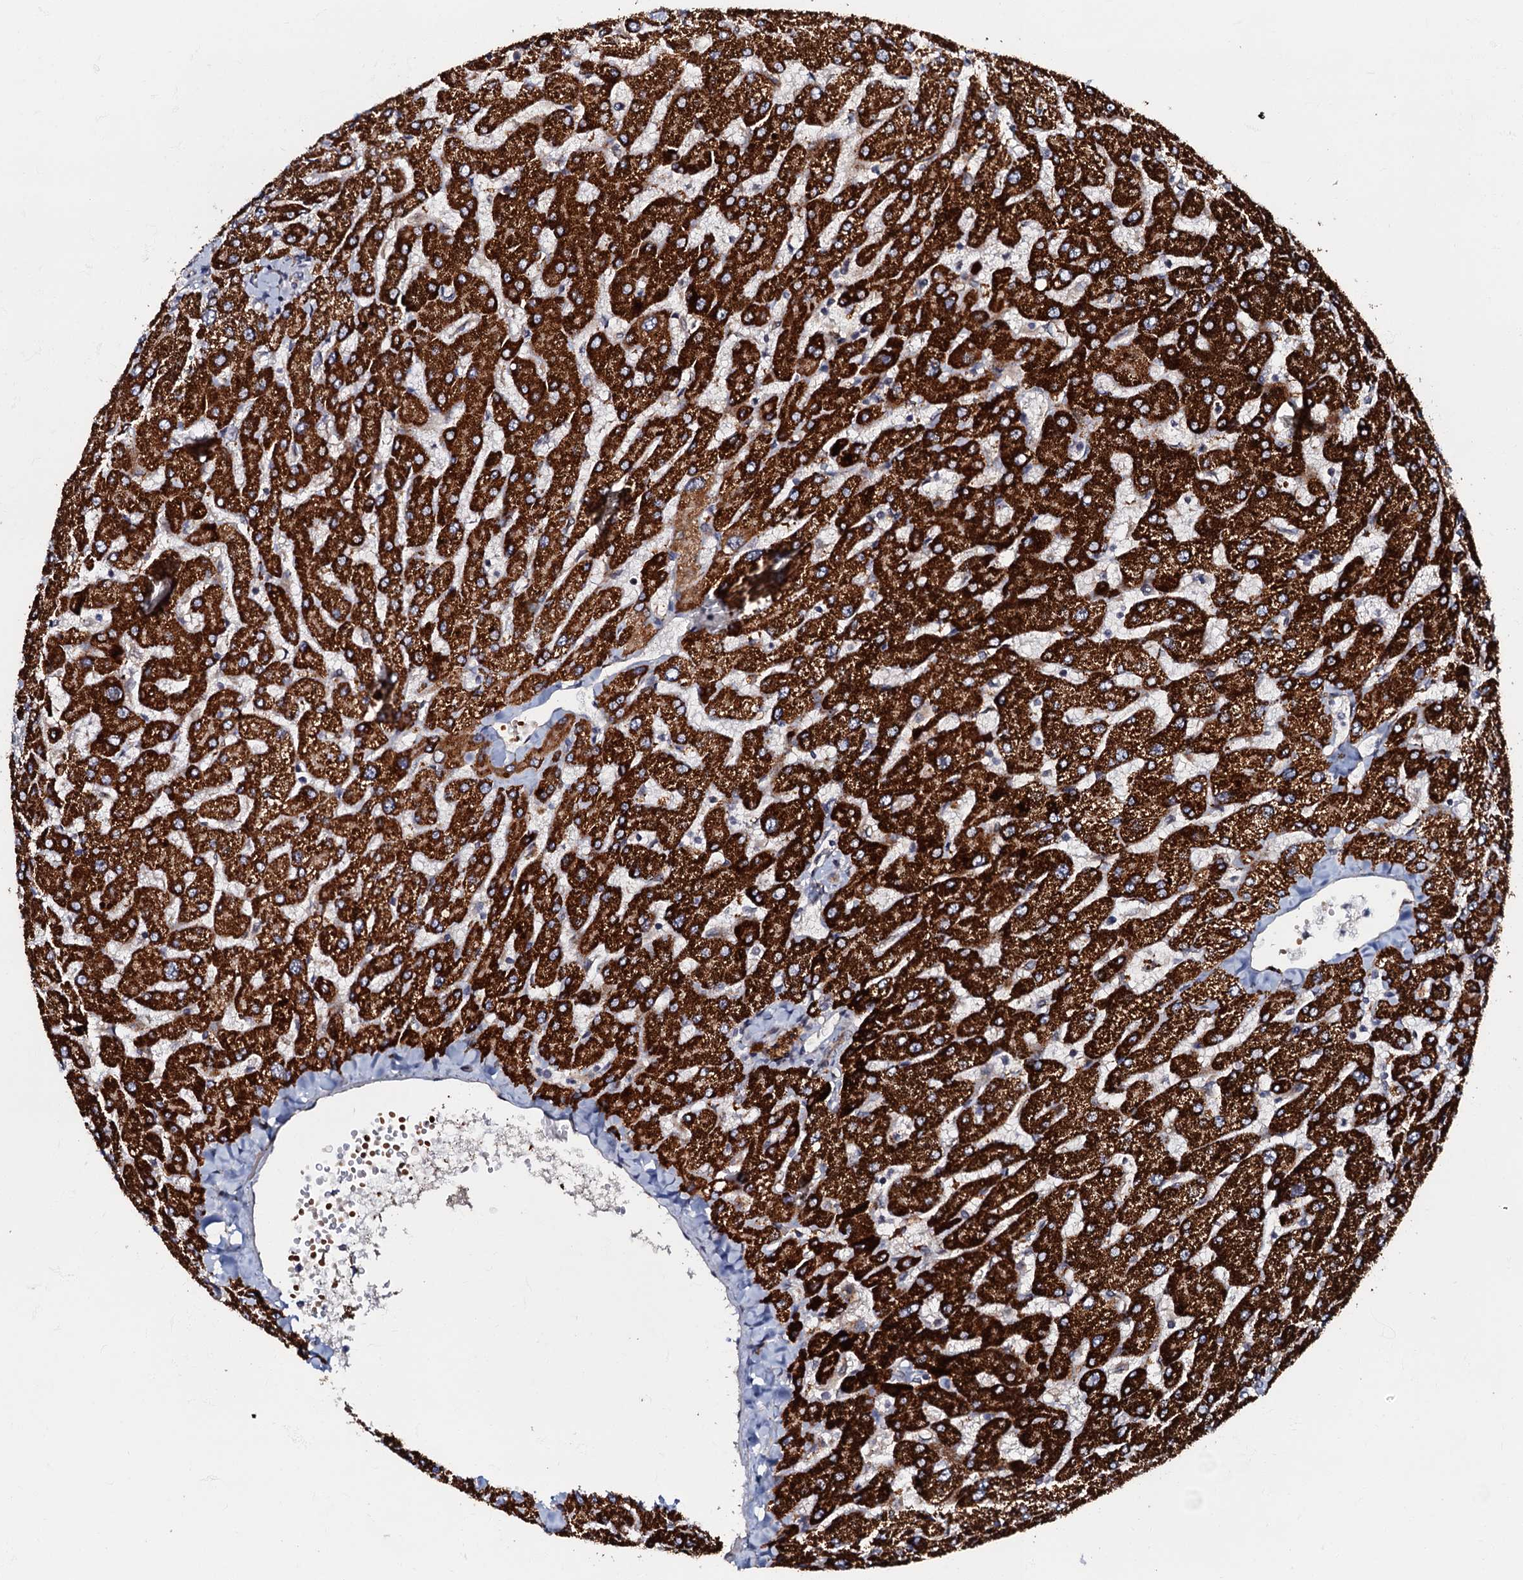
{"staining": {"intensity": "moderate", "quantity": "<25%", "location": "cytoplasmic/membranous"}, "tissue": "liver", "cell_type": "Cholangiocytes", "image_type": "normal", "snomed": [{"axis": "morphology", "description": "Normal tissue, NOS"}, {"axis": "topography", "description": "Liver"}], "caption": "High-magnification brightfield microscopy of unremarkable liver stained with DAB (brown) and counterstained with hematoxylin (blue). cholangiocytes exhibit moderate cytoplasmic/membranous expression is seen in about<25% of cells.", "gene": "MANSC4", "patient": {"sex": "male", "age": 55}}